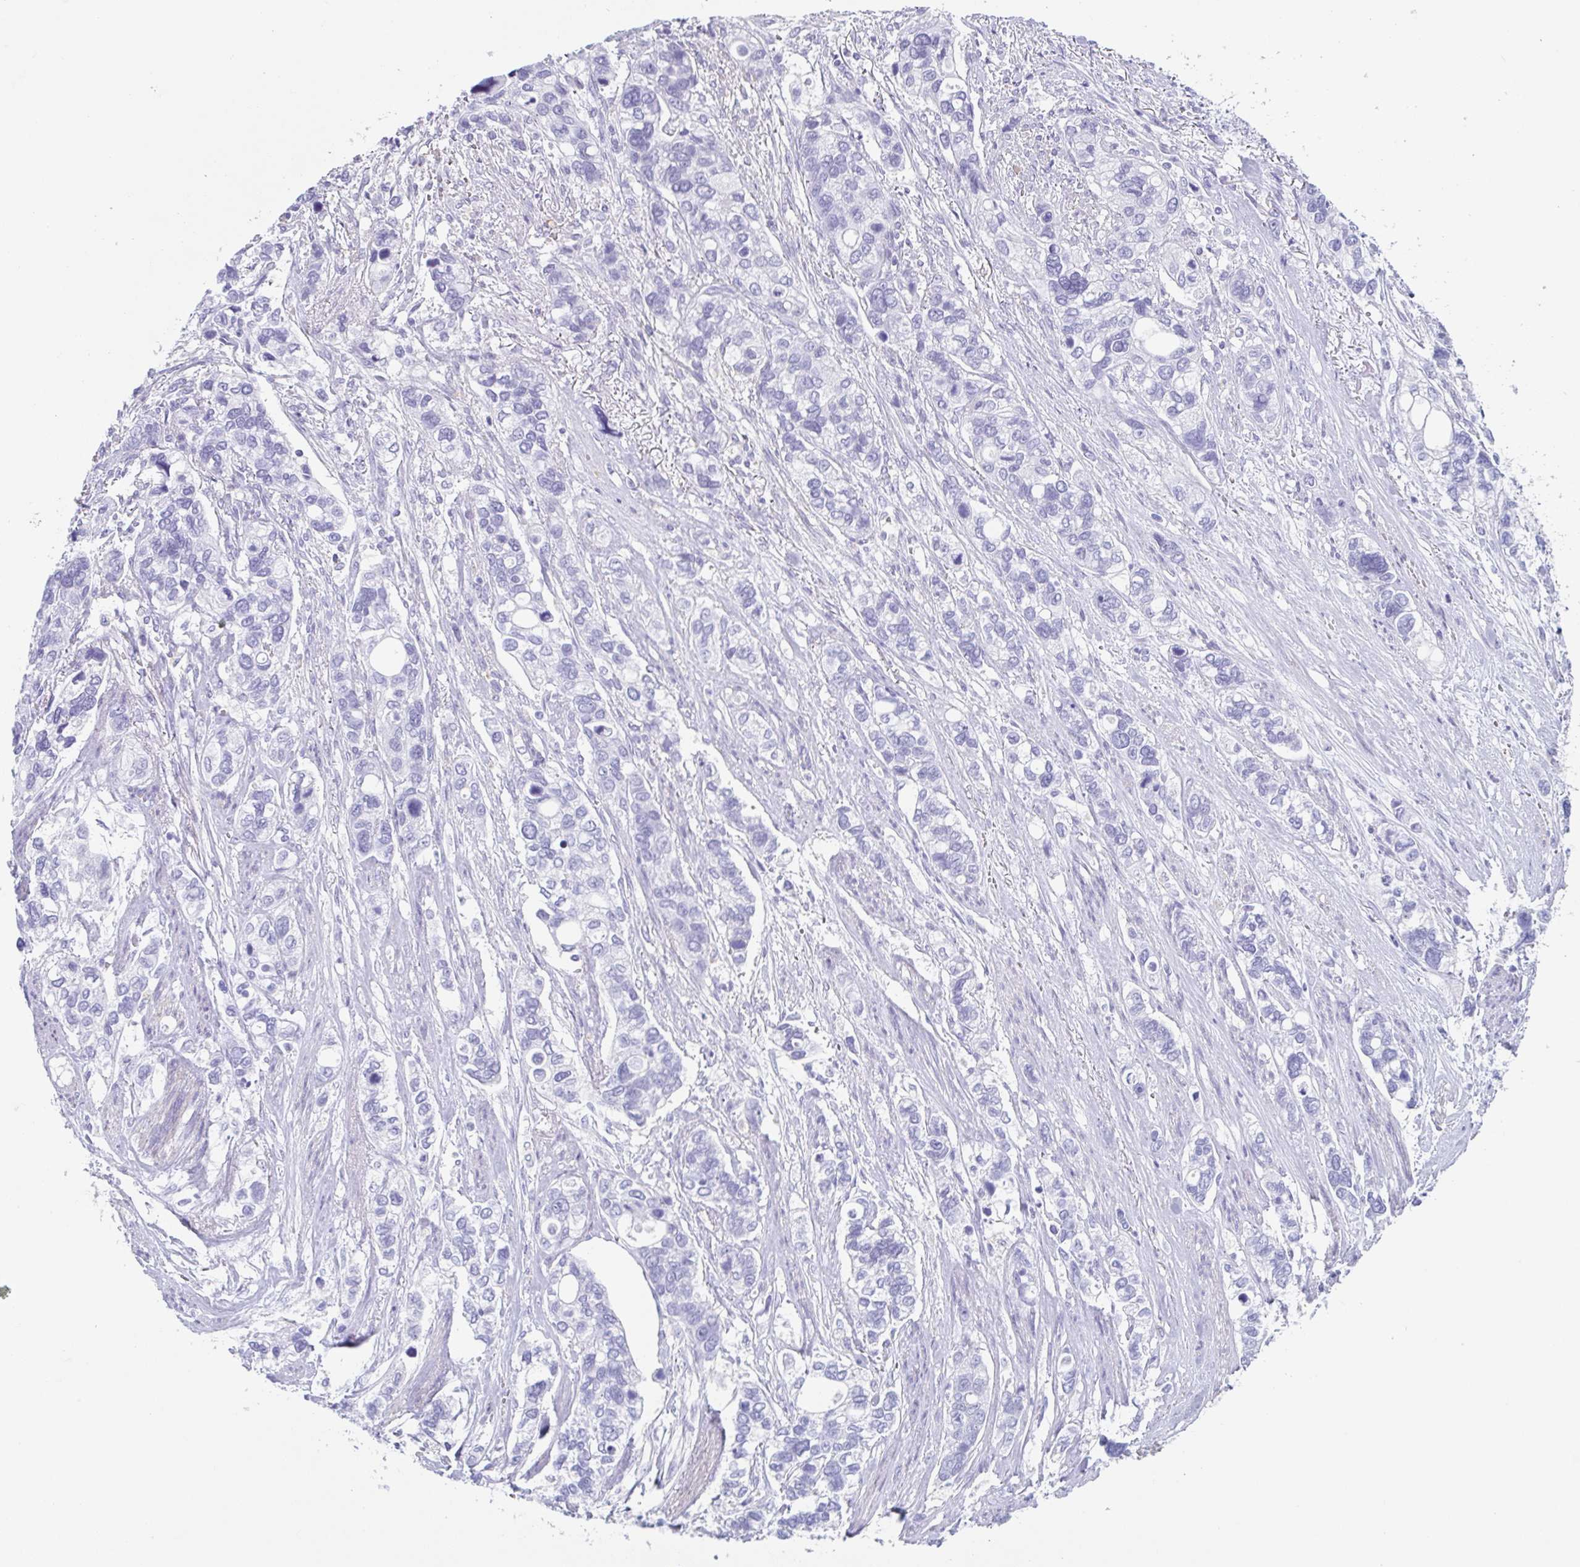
{"staining": {"intensity": "negative", "quantity": "none", "location": "none"}, "tissue": "stomach cancer", "cell_type": "Tumor cells", "image_type": "cancer", "snomed": [{"axis": "morphology", "description": "Adenocarcinoma, NOS"}, {"axis": "topography", "description": "Stomach, upper"}], "caption": "IHC of human stomach cancer (adenocarcinoma) exhibits no staining in tumor cells.", "gene": "TAGLN3", "patient": {"sex": "female", "age": 81}}